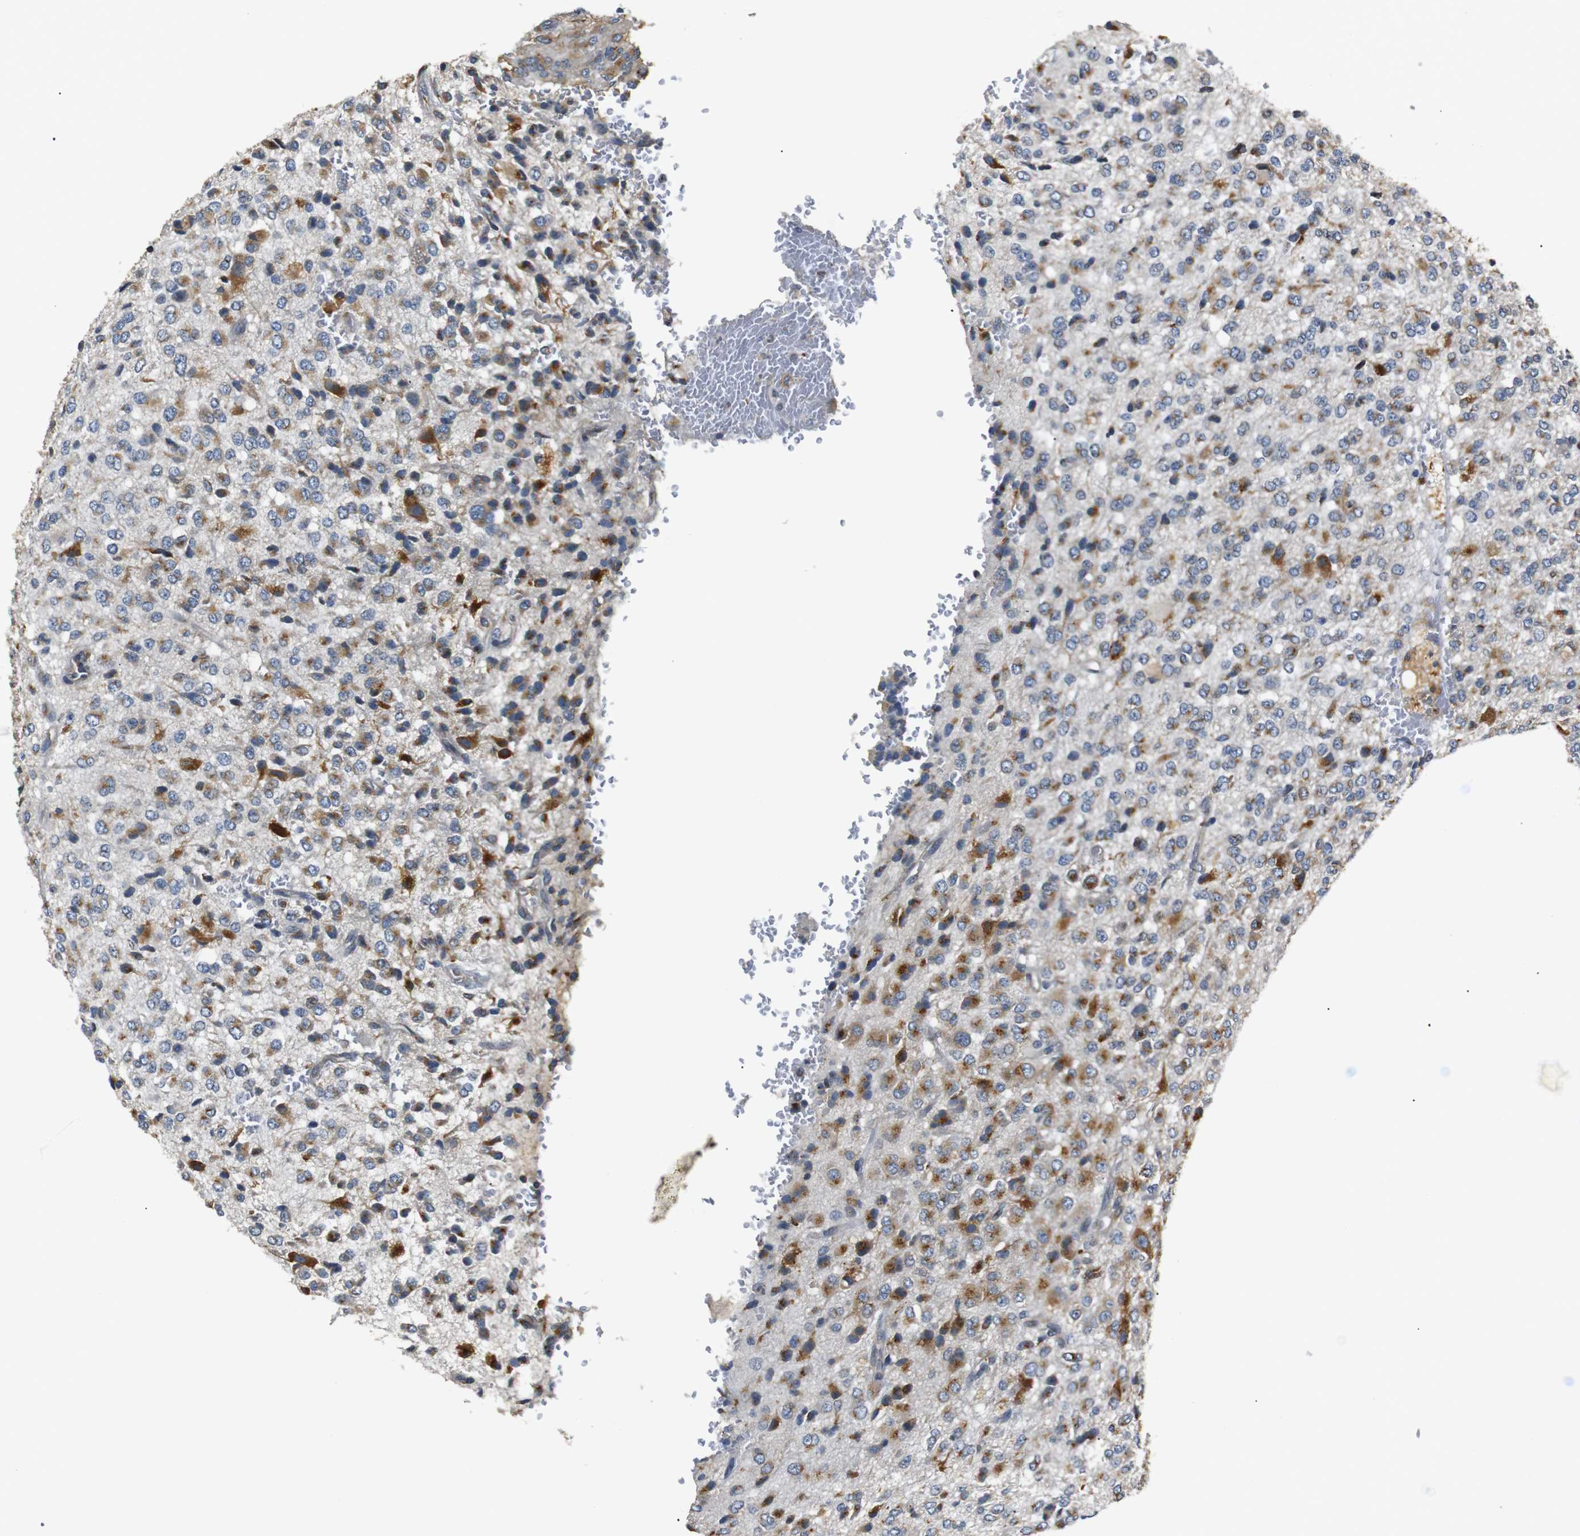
{"staining": {"intensity": "moderate", "quantity": "25%-75%", "location": "cytoplasmic/membranous"}, "tissue": "glioma", "cell_type": "Tumor cells", "image_type": "cancer", "snomed": [{"axis": "morphology", "description": "Glioma, malignant, High grade"}, {"axis": "topography", "description": "pancreas cauda"}], "caption": "Protein staining shows moderate cytoplasmic/membranous positivity in approximately 25%-75% of tumor cells in glioma. The staining is performed using DAB brown chromogen to label protein expression. The nuclei are counter-stained blue using hematoxylin.", "gene": "TMED2", "patient": {"sex": "male", "age": 60}}